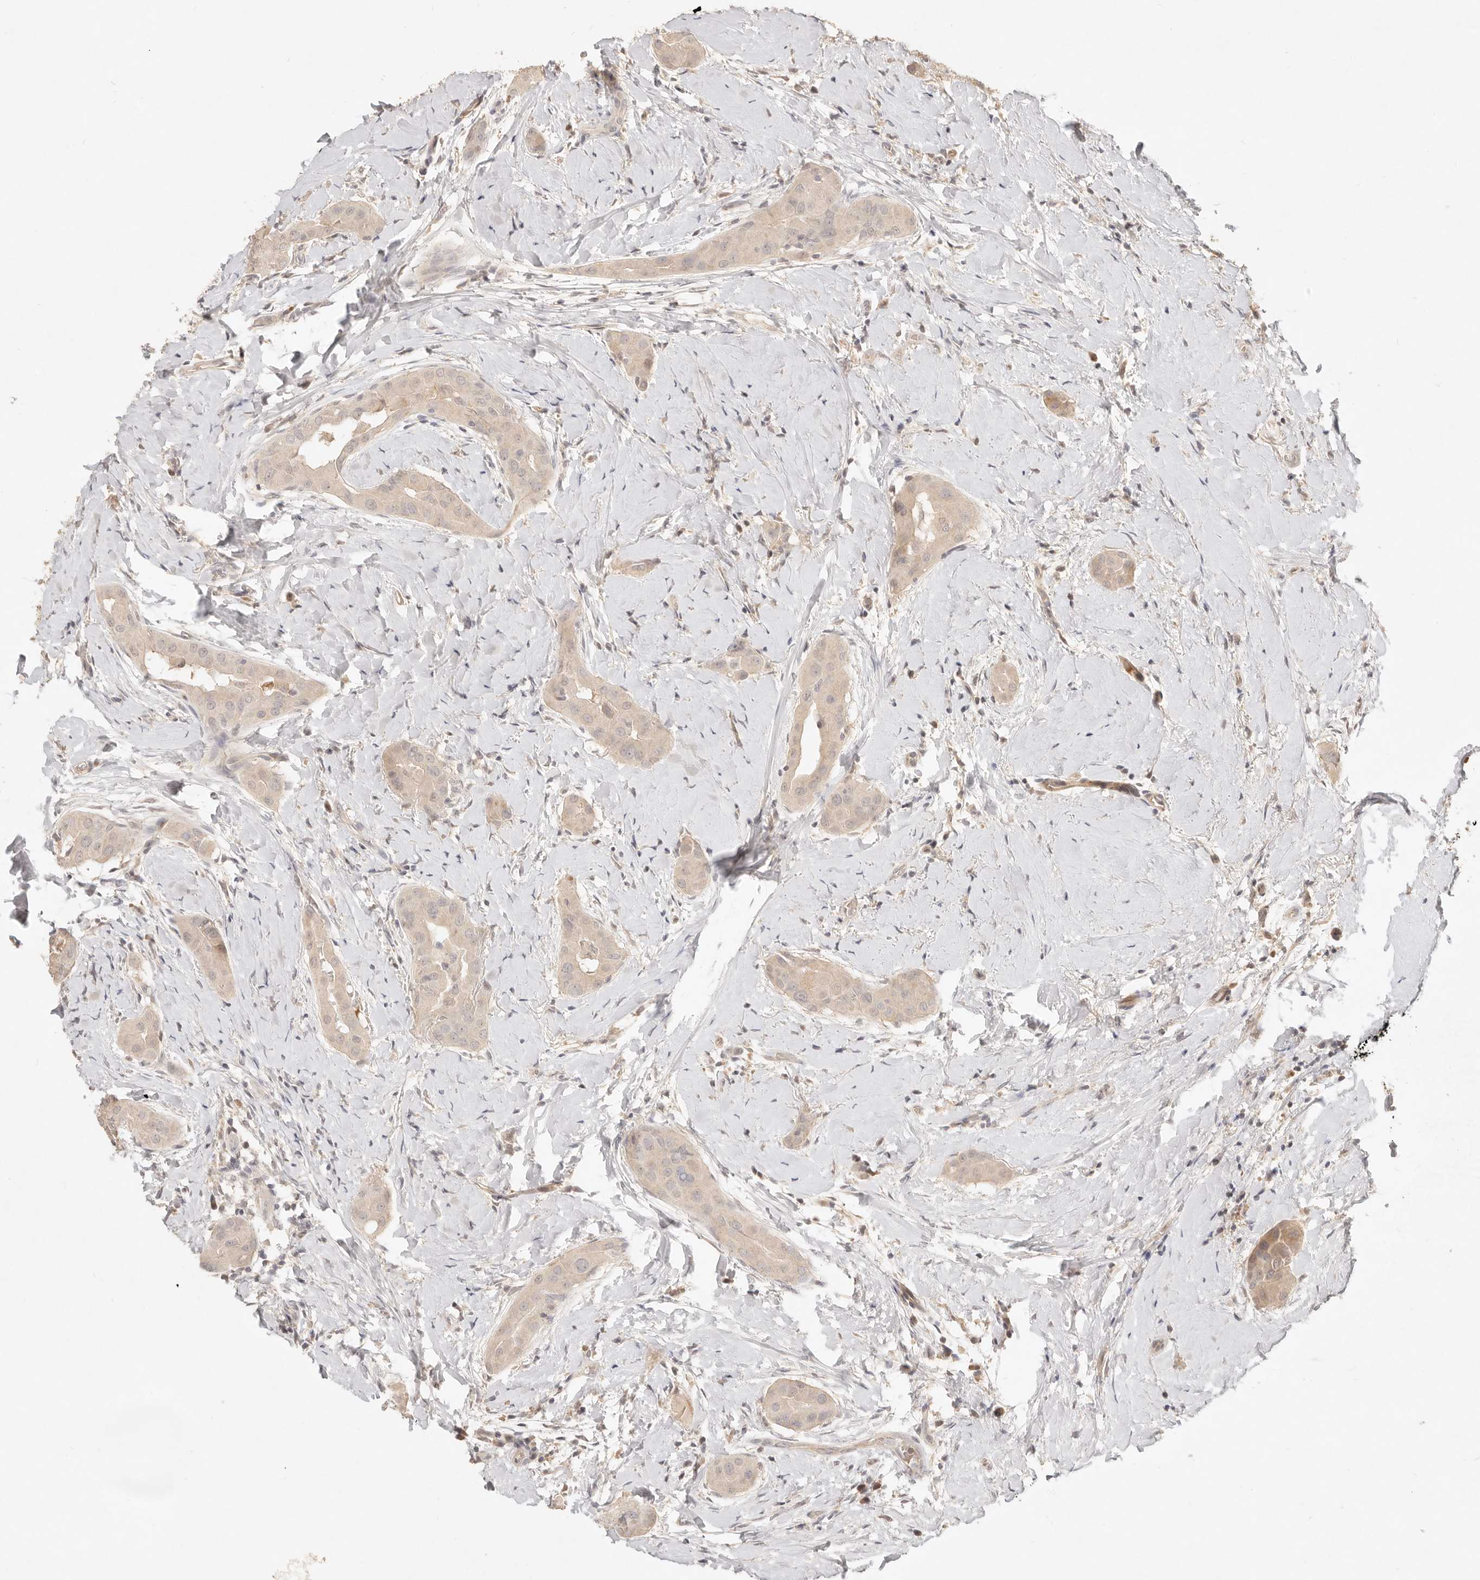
{"staining": {"intensity": "weak", "quantity": ">75%", "location": "cytoplasmic/membranous"}, "tissue": "thyroid cancer", "cell_type": "Tumor cells", "image_type": "cancer", "snomed": [{"axis": "morphology", "description": "Papillary adenocarcinoma, NOS"}, {"axis": "topography", "description": "Thyroid gland"}], "caption": "Immunohistochemistry (DAB (3,3'-diaminobenzidine)) staining of papillary adenocarcinoma (thyroid) shows weak cytoplasmic/membranous protein positivity in about >75% of tumor cells.", "gene": "MEP1A", "patient": {"sex": "male", "age": 33}}